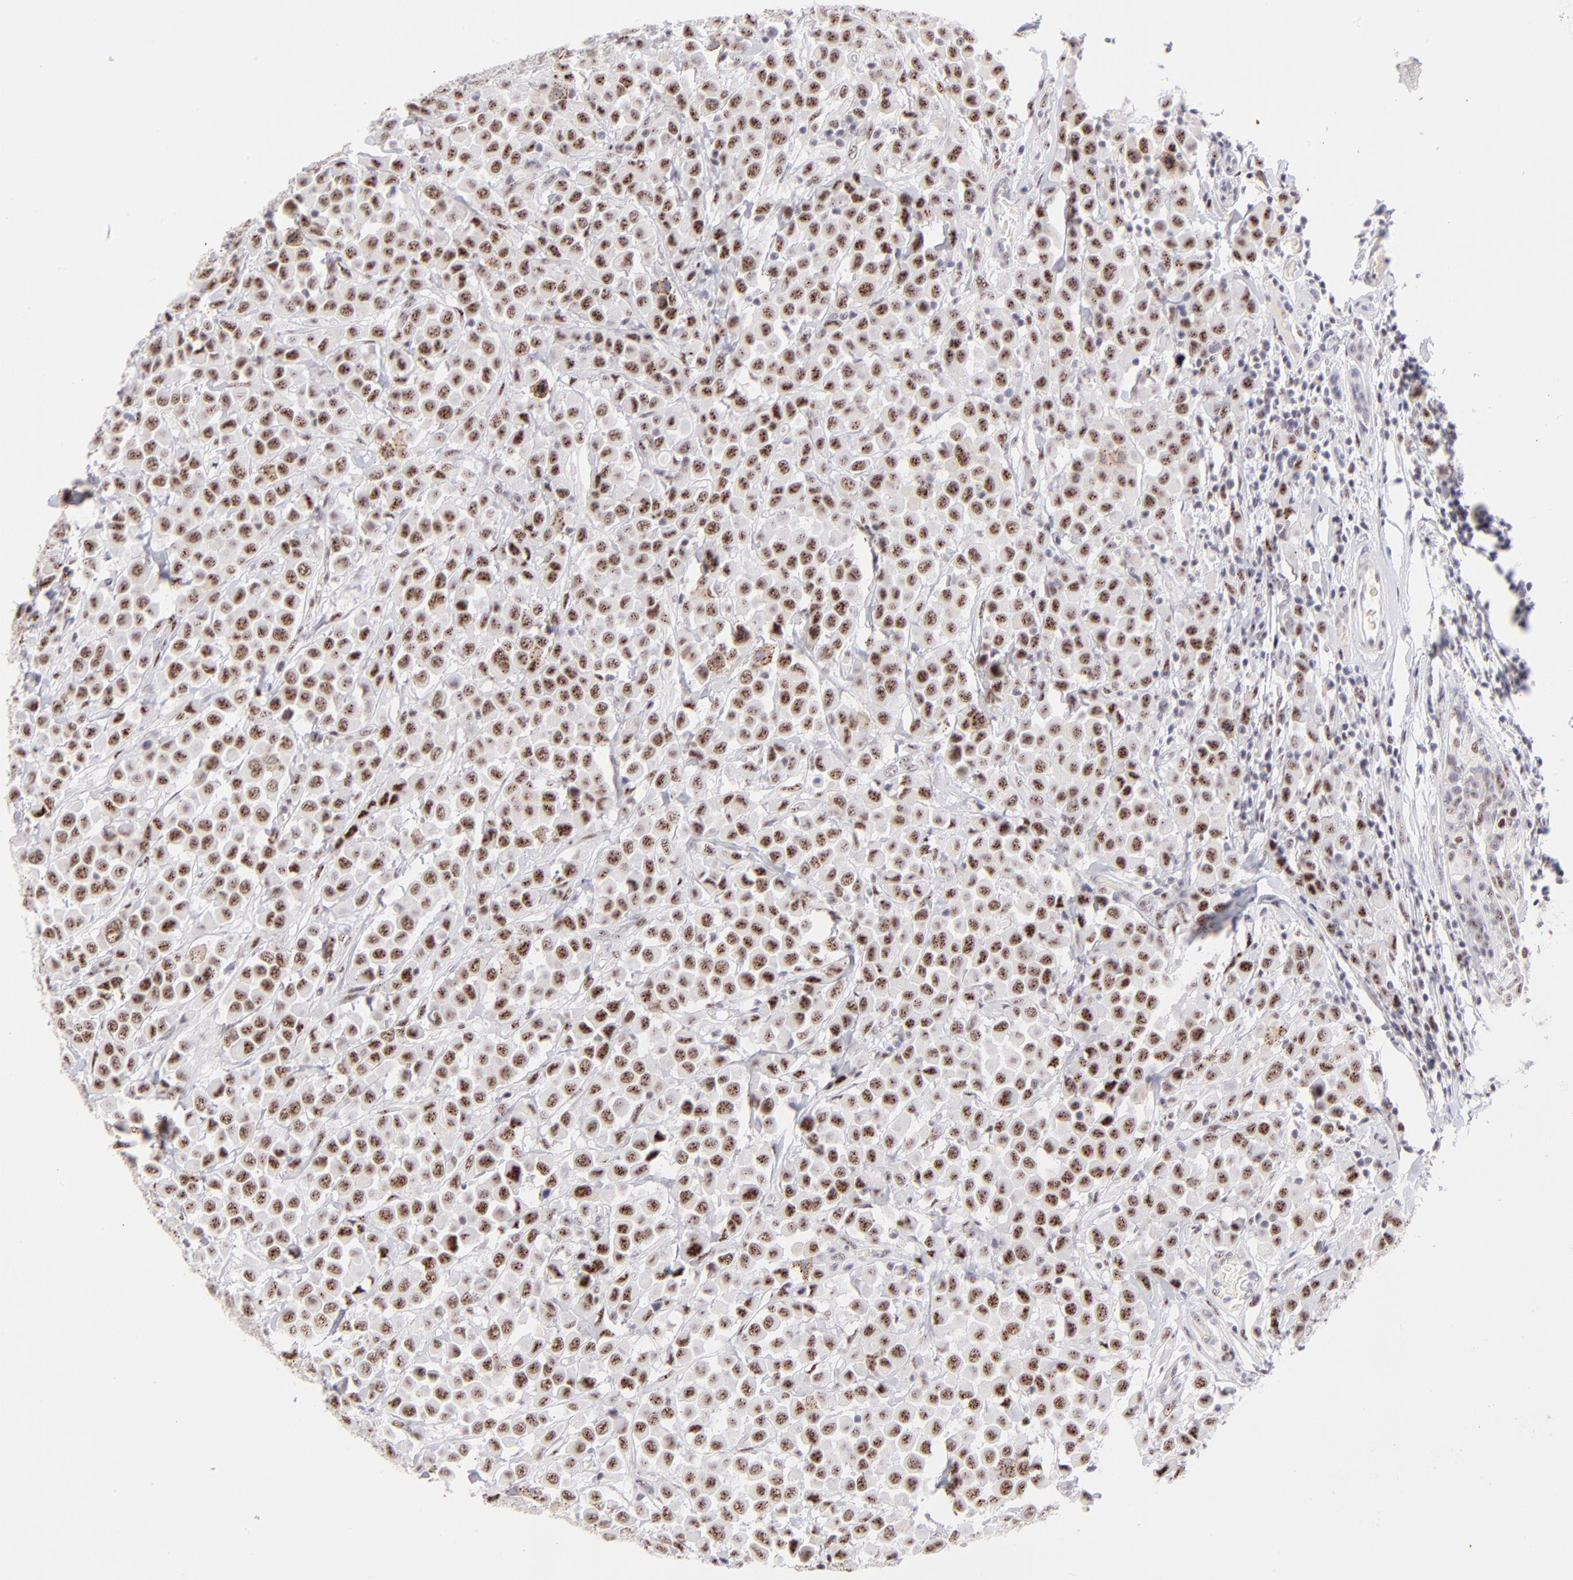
{"staining": {"intensity": "moderate", "quantity": ">75%", "location": "nuclear"}, "tissue": "breast cancer", "cell_type": "Tumor cells", "image_type": "cancer", "snomed": [{"axis": "morphology", "description": "Duct carcinoma"}, {"axis": "topography", "description": "Breast"}], "caption": "Brown immunohistochemical staining in human breast cancer (infiltrating ductal carcinoma) displays moderate nuclear expression in approximately >75% of tumor cells.", "gene": "CDC25C", "patient": {"sex": "female", "age": 61}}